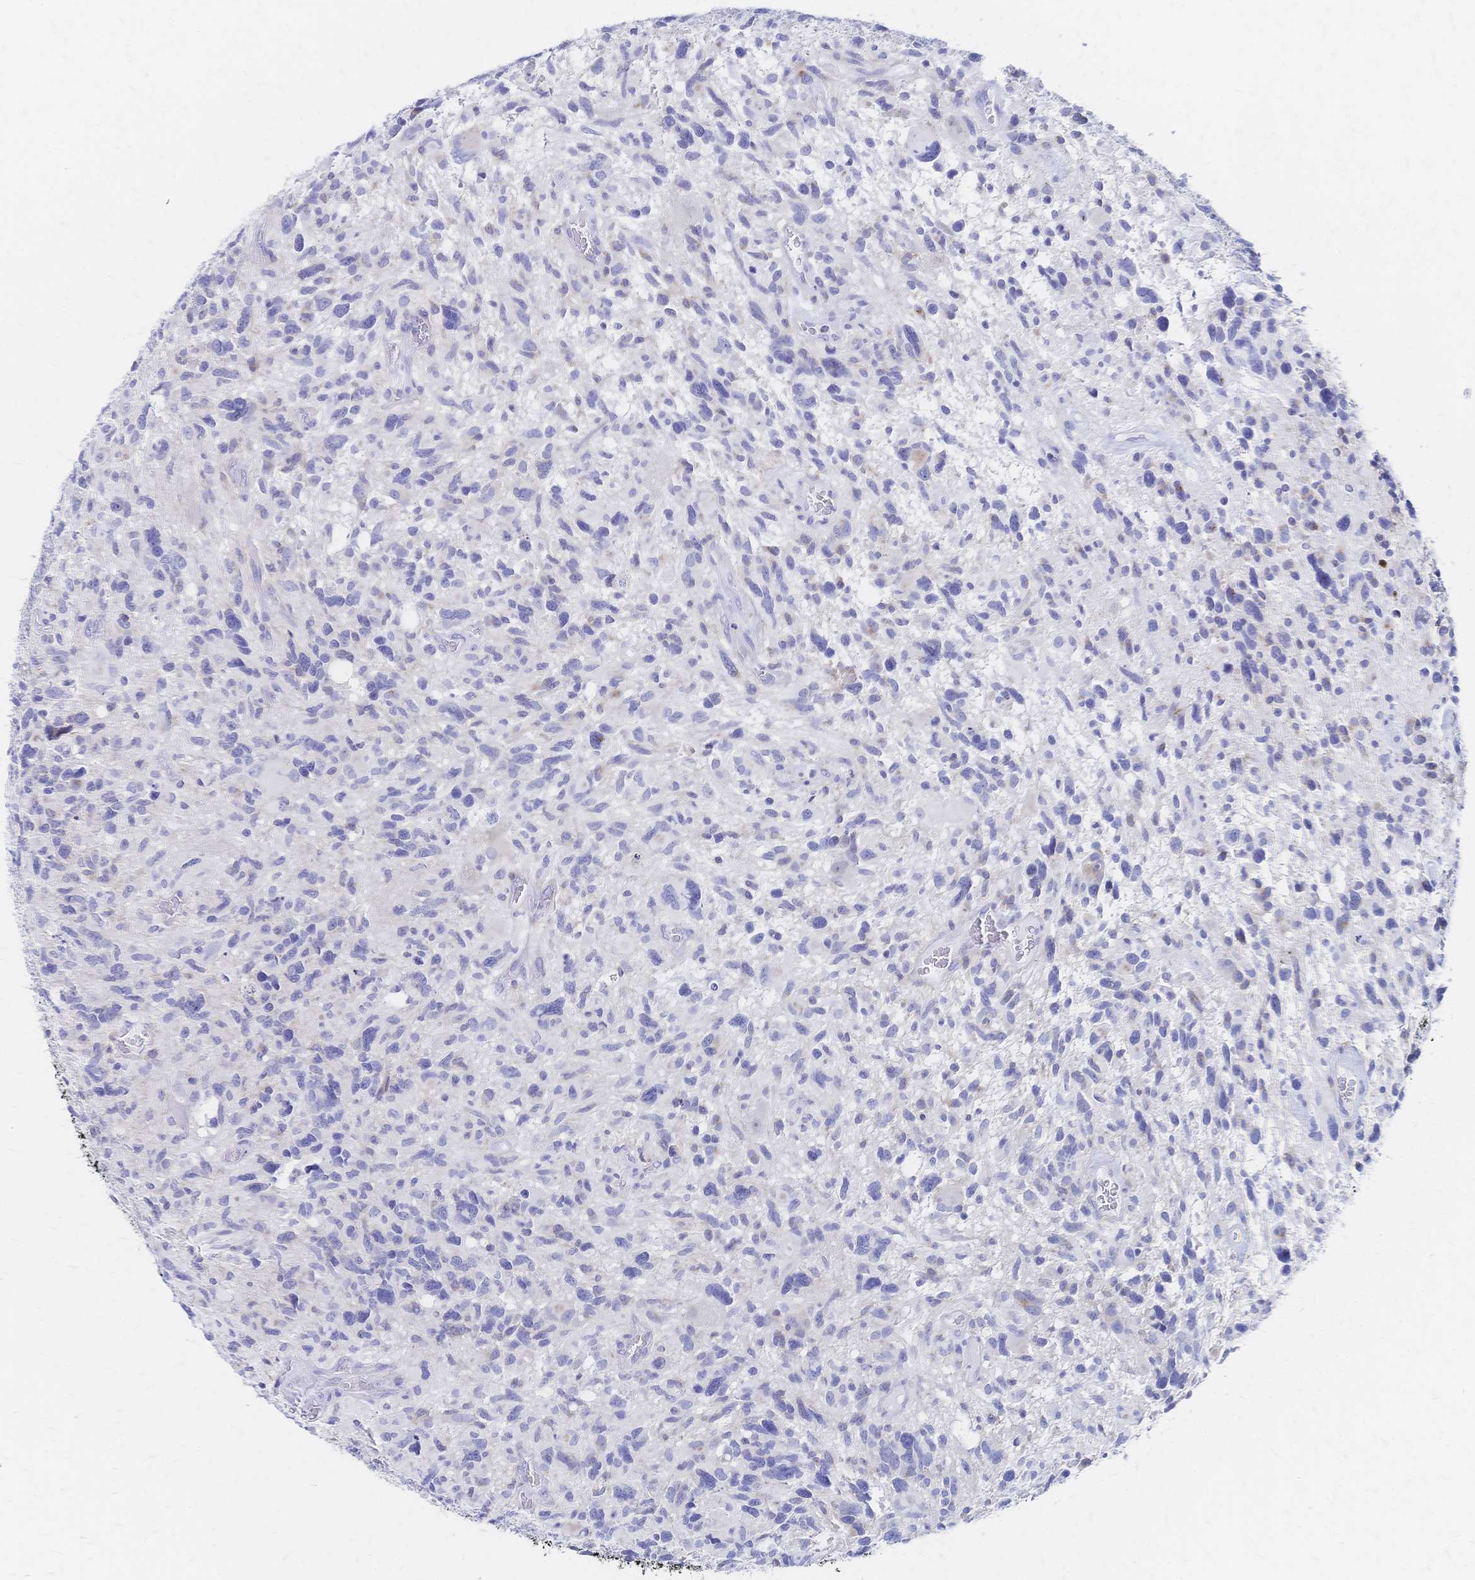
{"staining": {"intensity": "negative", "quantity": "none", "location": "none"}, "tissue": "glioma", "cell_type": "Tumor cells", "image_type": "cancer", "snomed": [{"axis": "morphology", "description": "Glioma, malignant, High grade"}, {"axis": "topography", "description": "Brain"}], "caption": "Immunohistochemical staining of glioma shows no significant expression in tumor cells. The staining was performed using DAB (3,3'-diaminobenzidine) to visualize the protein expression in brown, while the nuclei were stained in blue with hematoxylin (Magnification: 20x).", "gene": "SLC5A1", "patient": {"sex": "male", "age": 49}}